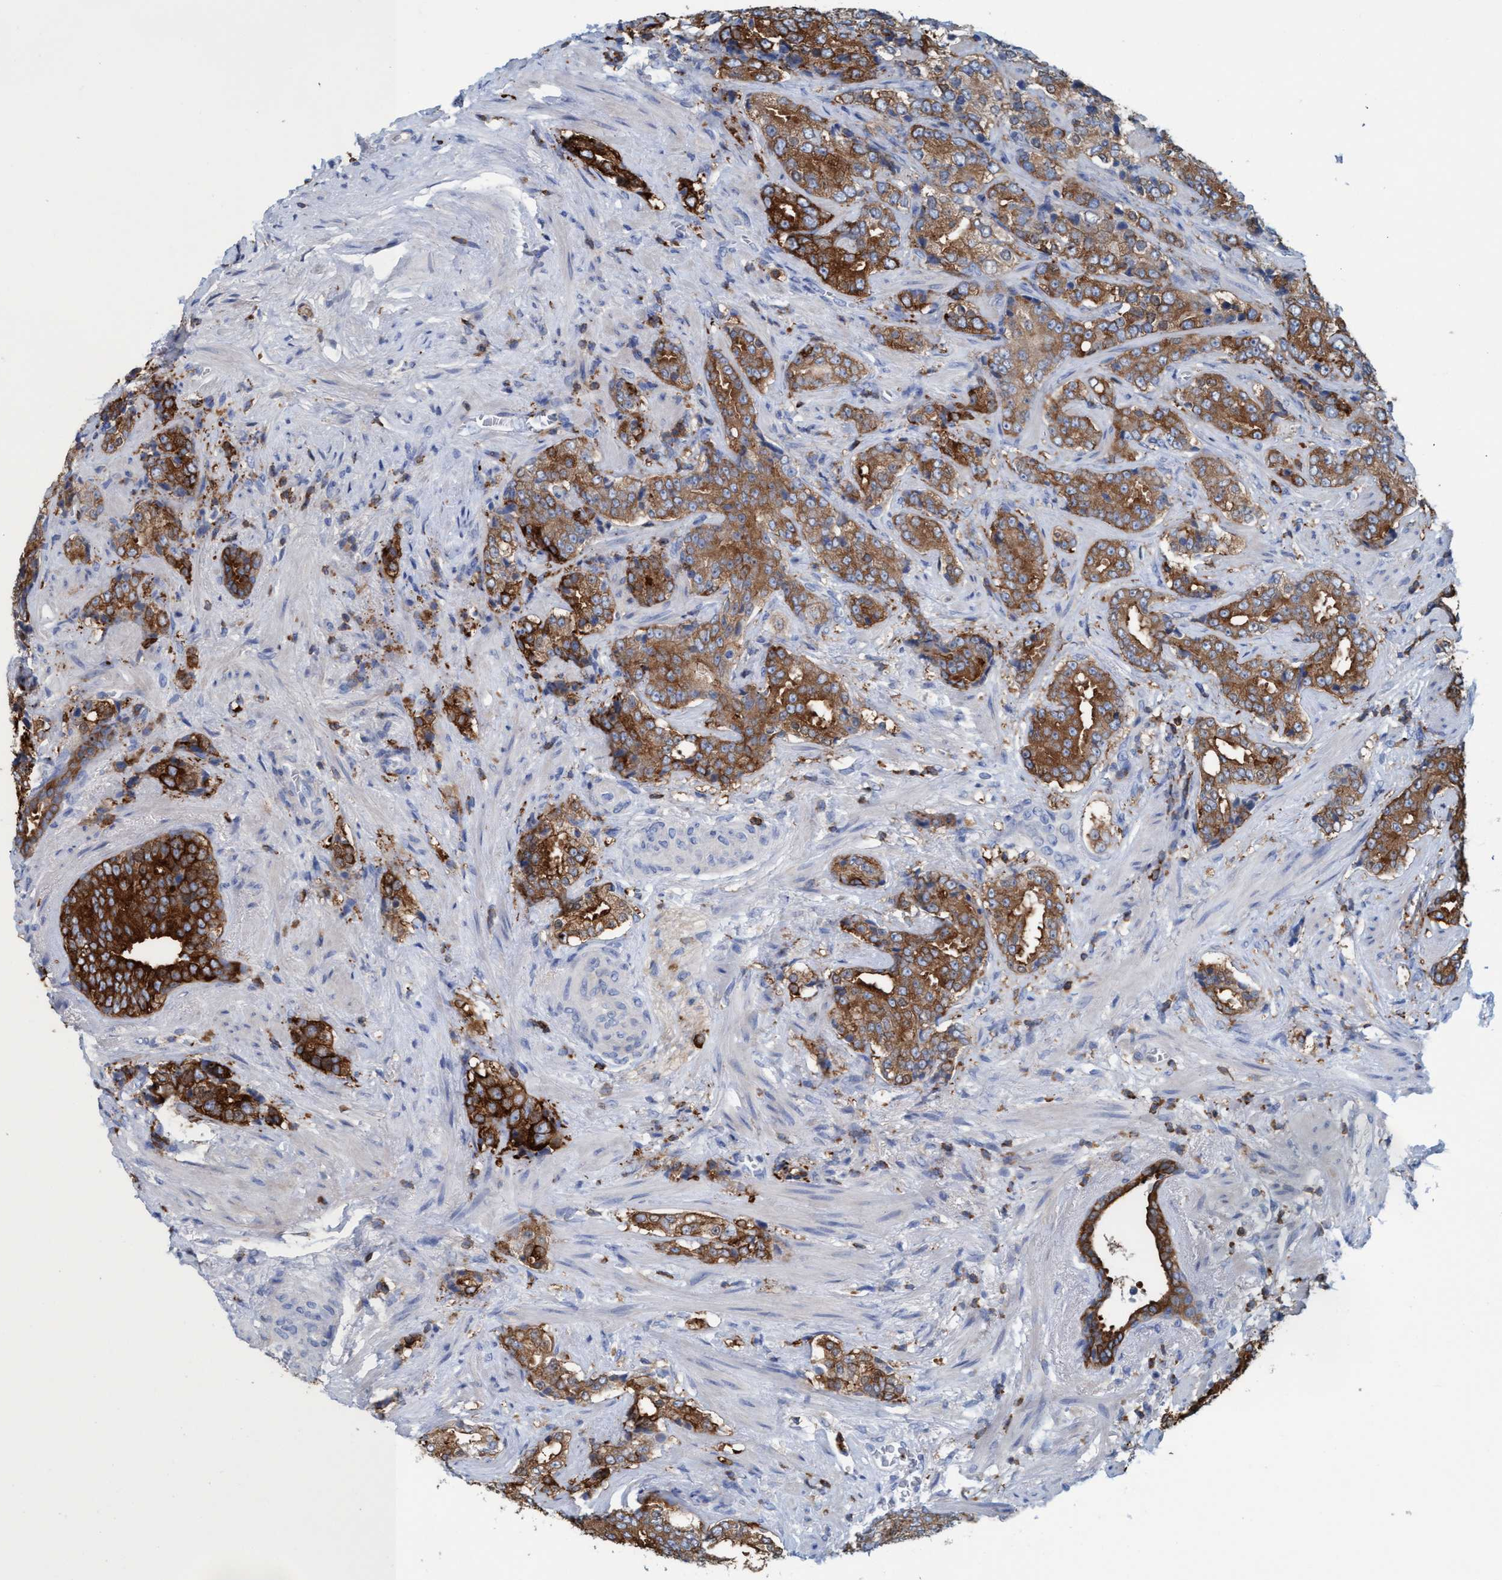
{"staining": {"intensity": "moderate", "quantity": ">75%", "location": "cytoplasmic/membranous"}, "tissue": "prostate cancer", "cell_type": "Tumor cells", "image_type": "cancer", "snomed": [{"axis": "morphology", "description": "Adenocarcinoma, High grade"}, {"axis": "topography", "description": "Prostate"}], "caption": "There is medium levels of moderate cytoplasmic/membranous positivity in tumor cells of prostate cancer, as demonstrated by immunohistochemical staining (brown color).", "gene": "EZR", "patient": {"sex": "male", "age": 71}}